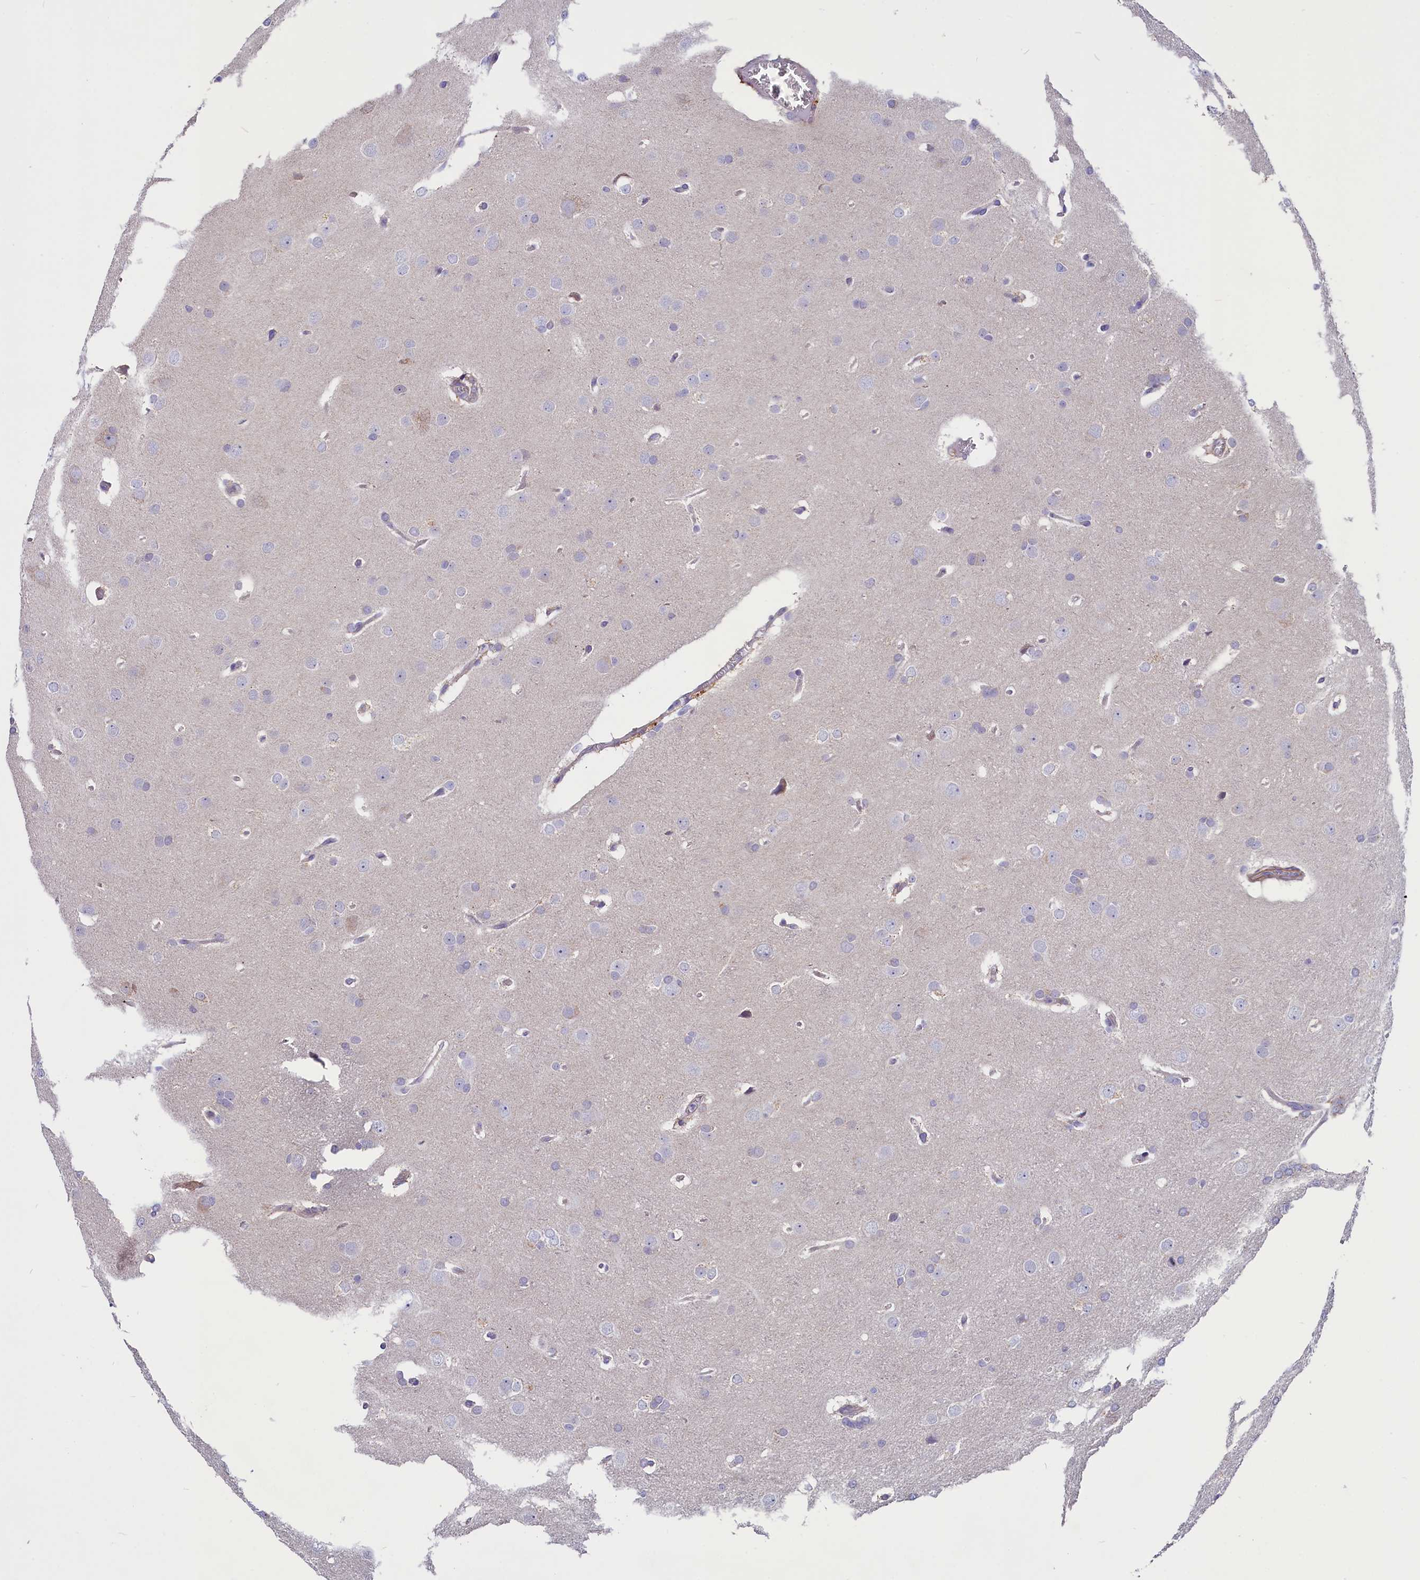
{"staining": {"intensity": "negative", "quantity": "none", "location": "none"}, "tissue": "glioma", "cell_type": "Tumor cells", "image_type": "cancer", "snomed": [{"axis": "morphology", "description": "Glioma, malignant, Low grade"}, {"axis": "topography", "description": "Brain"}], "caption": "Protein analysis of malignant low-grade glioma exhibits no significant expression in tumor cells.", "gene": "SCD5", "patient": {"sex": "female", "age": 32}}